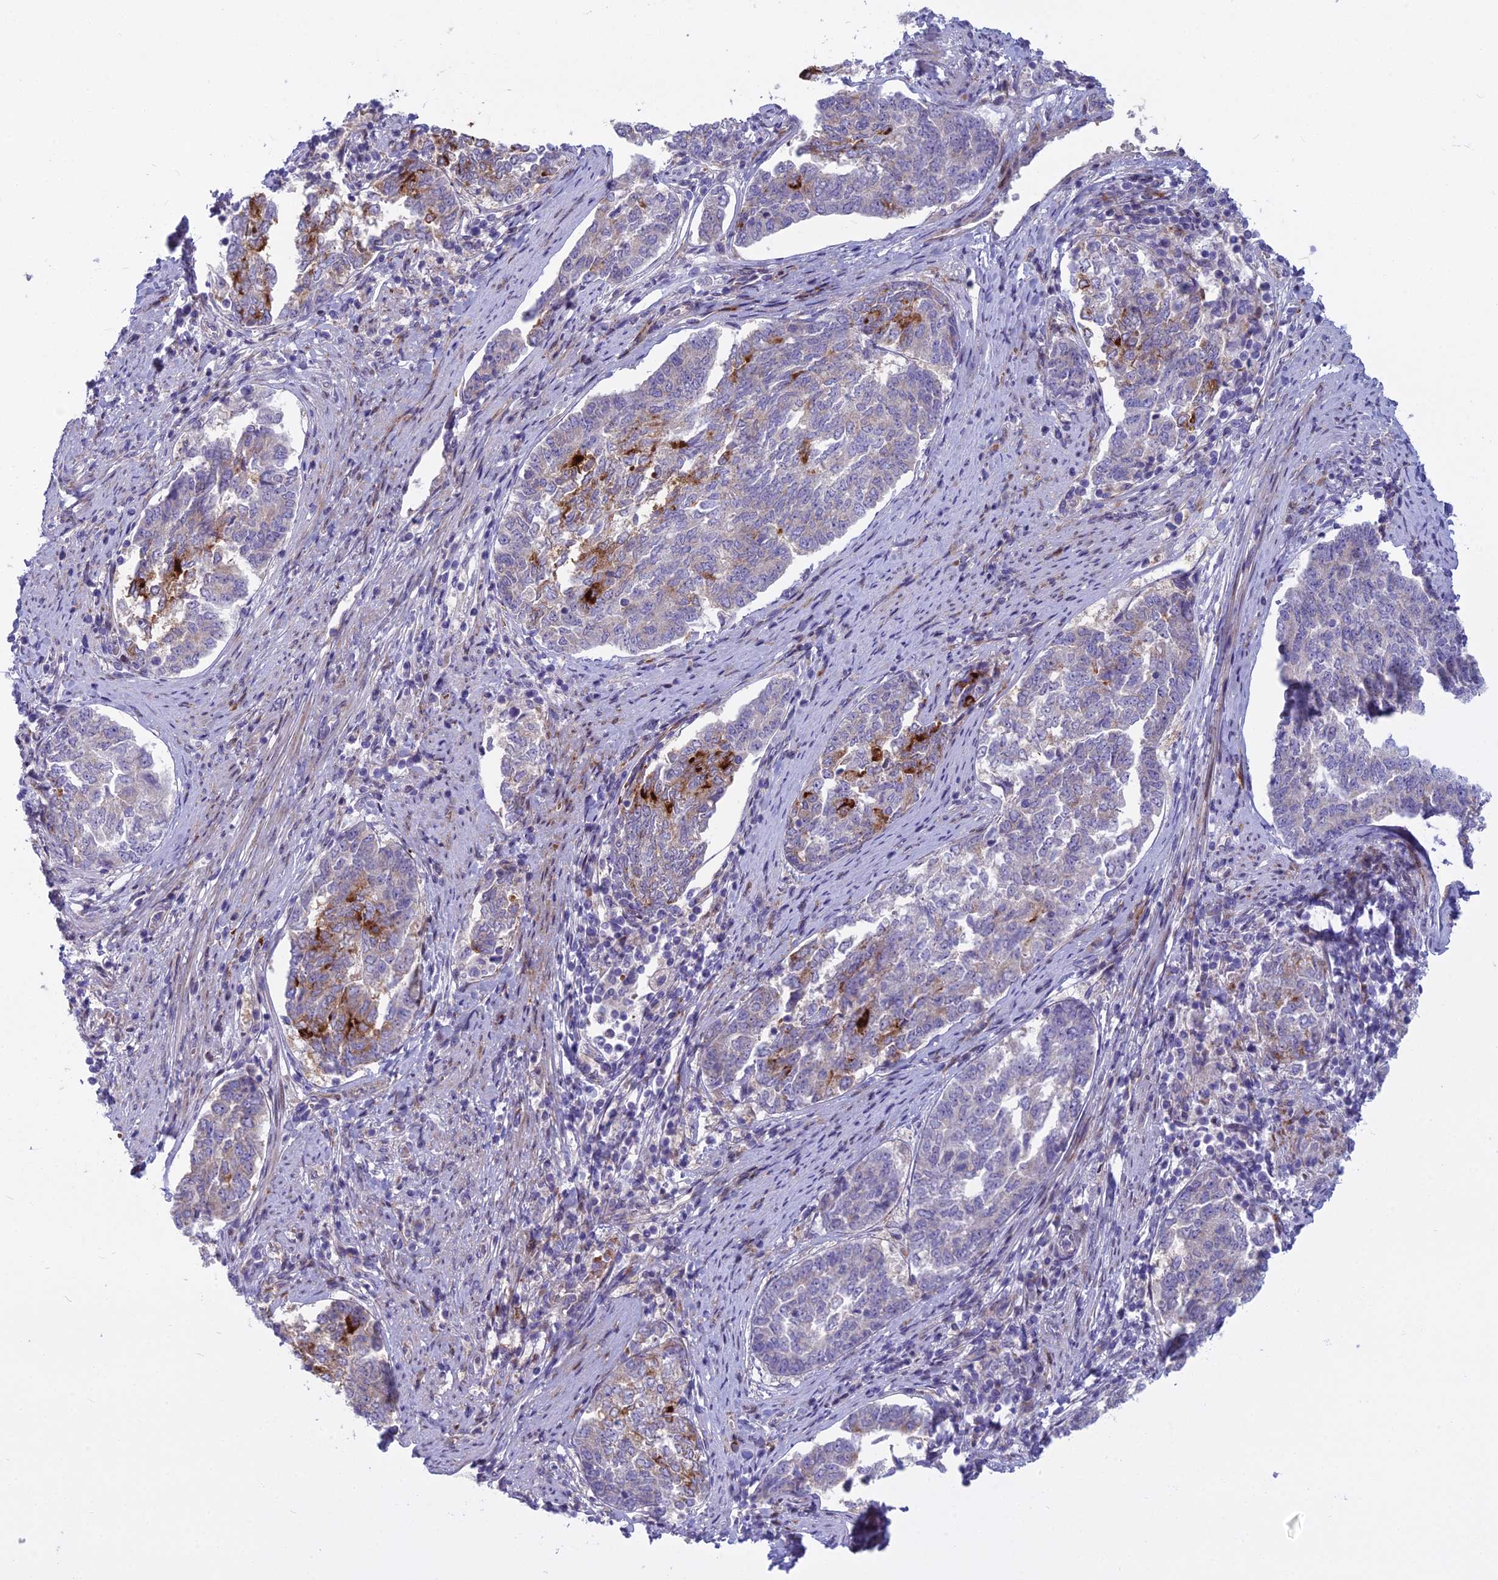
{"staining": {"intensity": "moderate", "quantity": "<25%", "location": "cytoplasmic/membranous"}, "tissue": "endometrial cancer", "cell_type": "Tumor cells", "image_type": "cancer", "snomed": [{"axis": "morphology", "description": "Adenocarcinoma, NOS"}, {"axis": "topography", "description": "Endometrium"}], "caption": "This micrograph shows IHC staining of endometrial adenocarcinoma, with low moderate cytoplasmic/membranous staining in about <25% of tumor cells.", "gene": "PCDHB14", "patient": {"sex": "female", "age": 80}}